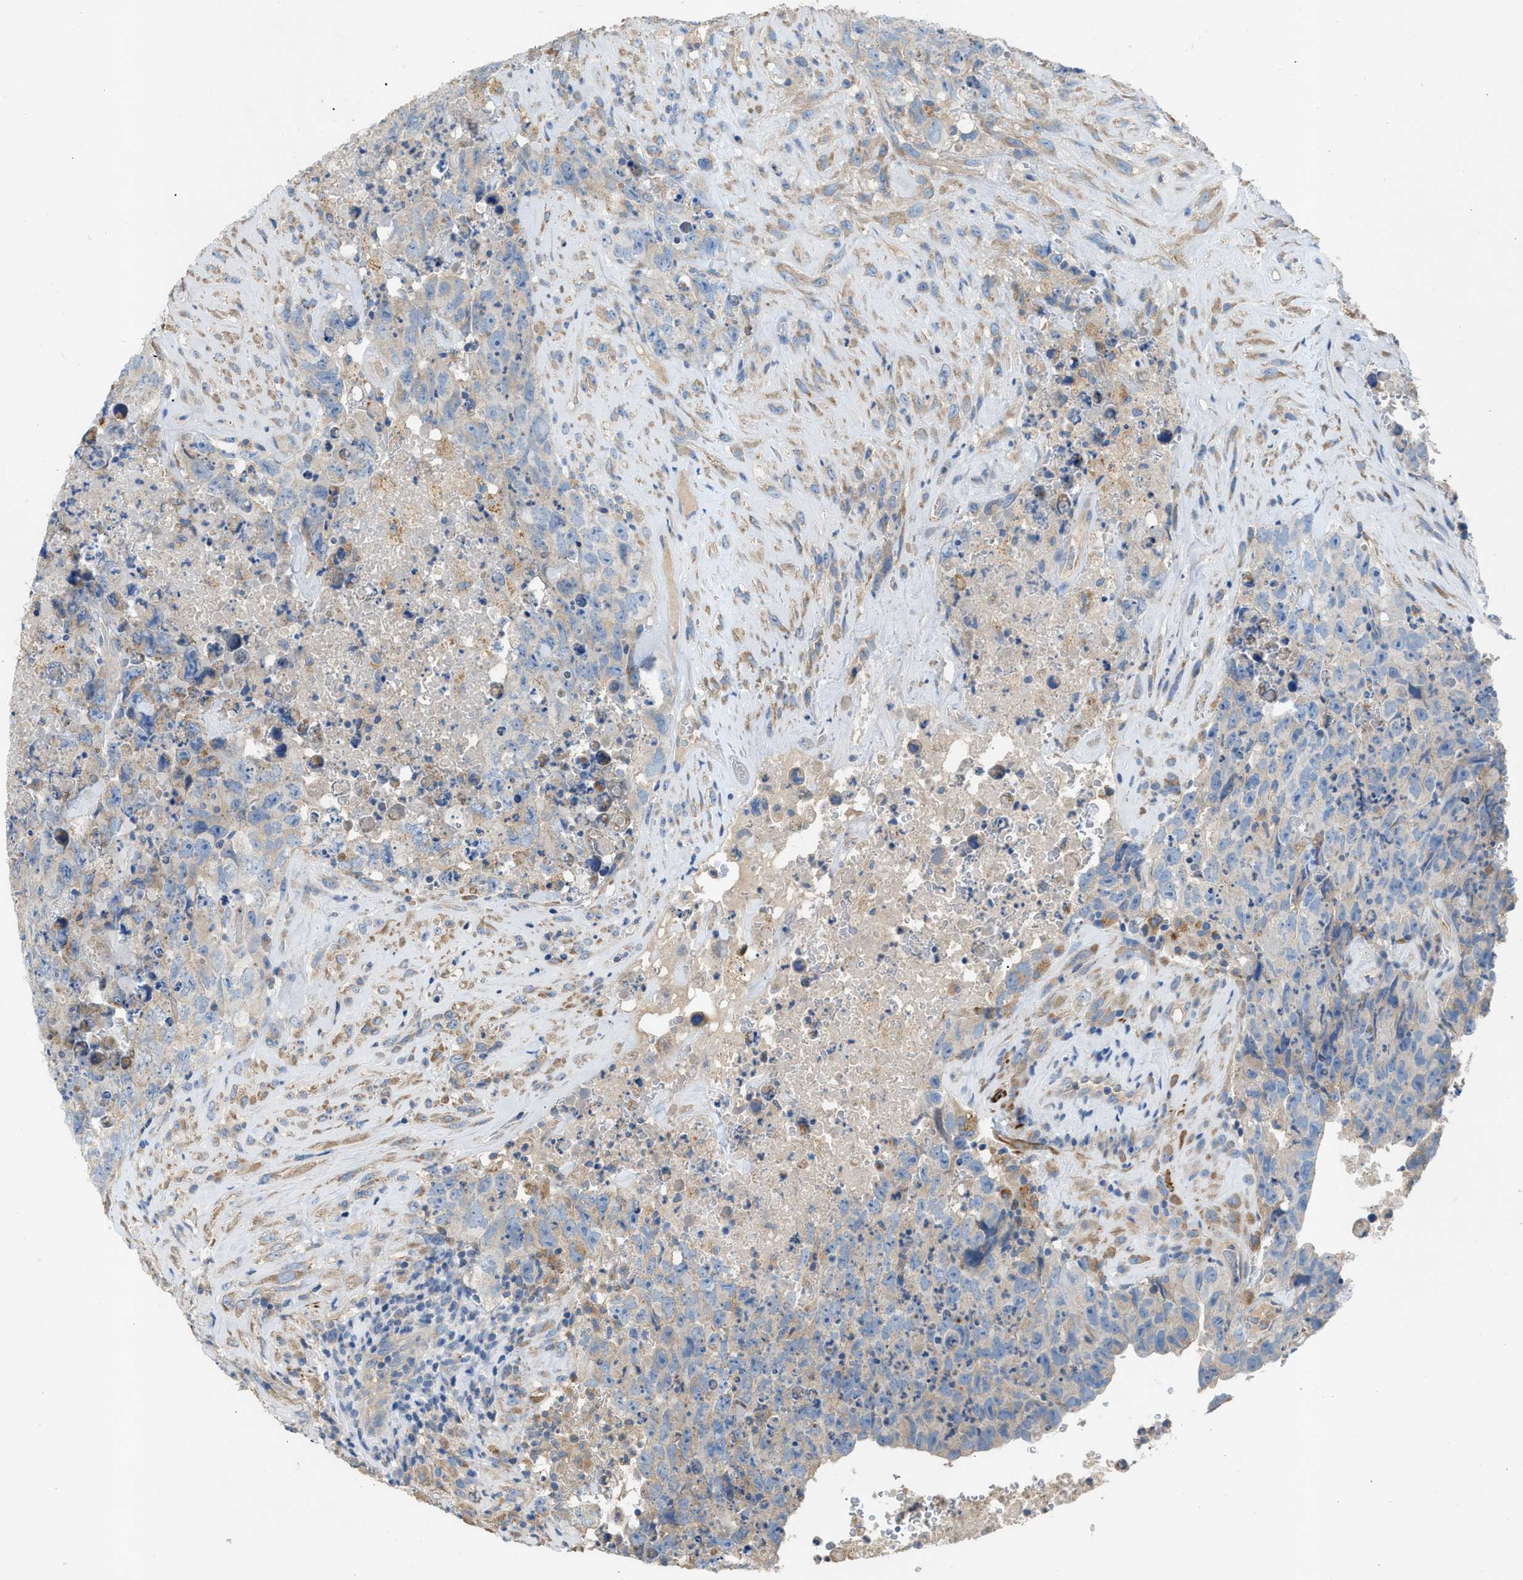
{"staining": {"intensity": "negative", "quantity": "none", "location": "none"}, "tissue": "testis cancer", "cell_type": "Tumor cells", "image_type": "cancer", "snomed": [{"axis": "morphology", "description": "Carcinoma, Embryonal, NOS"}, {"axis": "topography", "description": "Testis"}], "caption": "High magnification brightfield microscopy of testis cancer stained with DAB (brown) and counterstained with hematoxylin (blue): tumor cells show no significant expression. (DAB (3,3'-diaminobenzidine) immunohistochemistry (IHC) with hematoxylin counter stain).", "gene": "AOAH", "patient": {"sex": "male", "age": 32}}